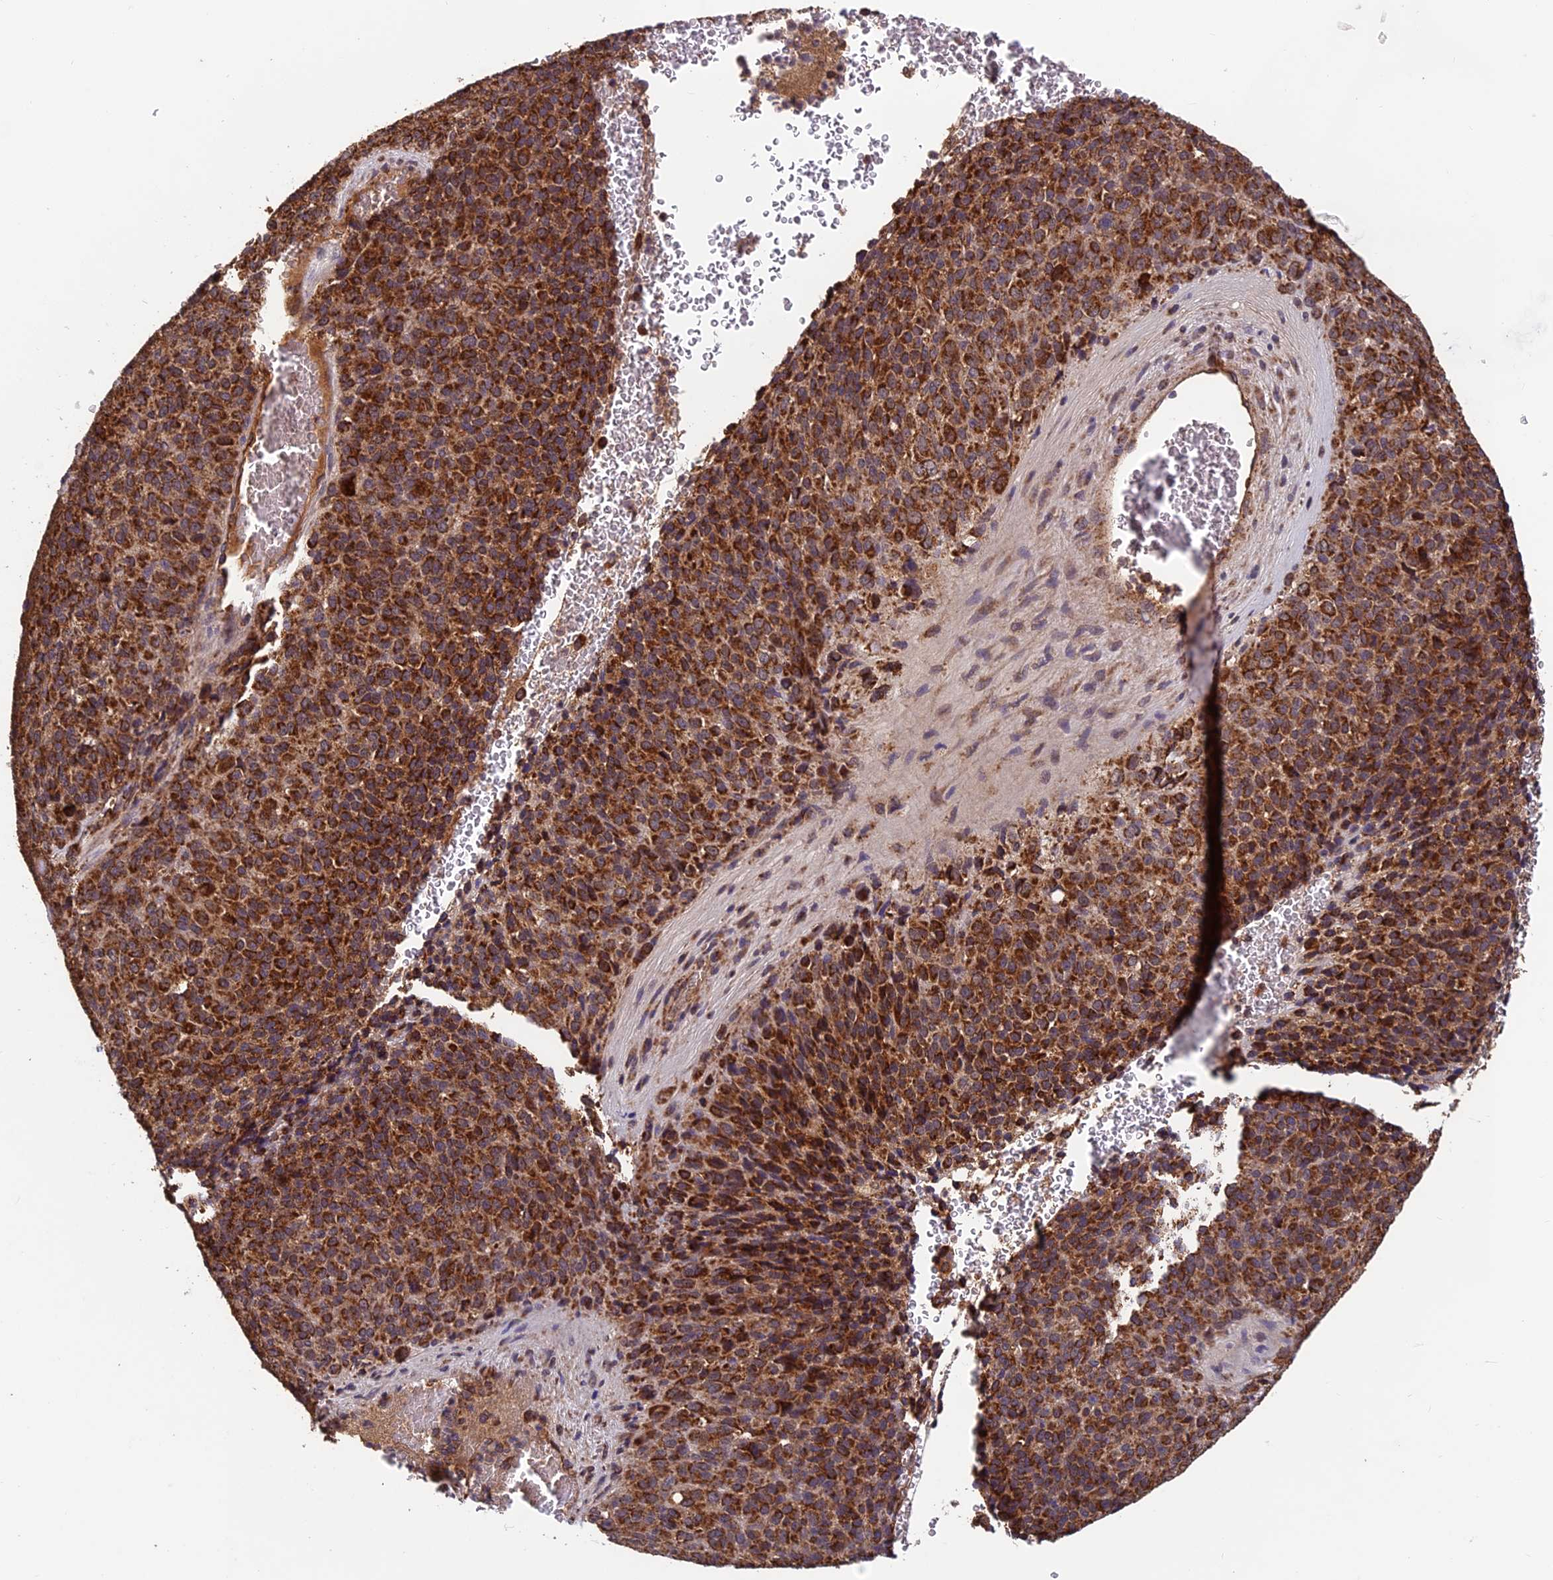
{"staining": {"intensity": "strong", "quantity": ">75%", "location": "cytoplasmic/membranous"}, "tissue": "melanoma", "cell_type": "Tumor cells", "image_type": "cancer", "snomed": [{"axis": "morphology", "description": "Malignant melanoma, Metastatic site"}, {"axis": "topography", "description": "Brain"}], "caption": "A micrograph showing strong cytoplasmic/membranous positivity in about >75% of tumor cells in melanoma, as visualized by brown immunohistochemical staining.", "gene": "CCDC15", "patient": {"sex": "female", "age": 56}}